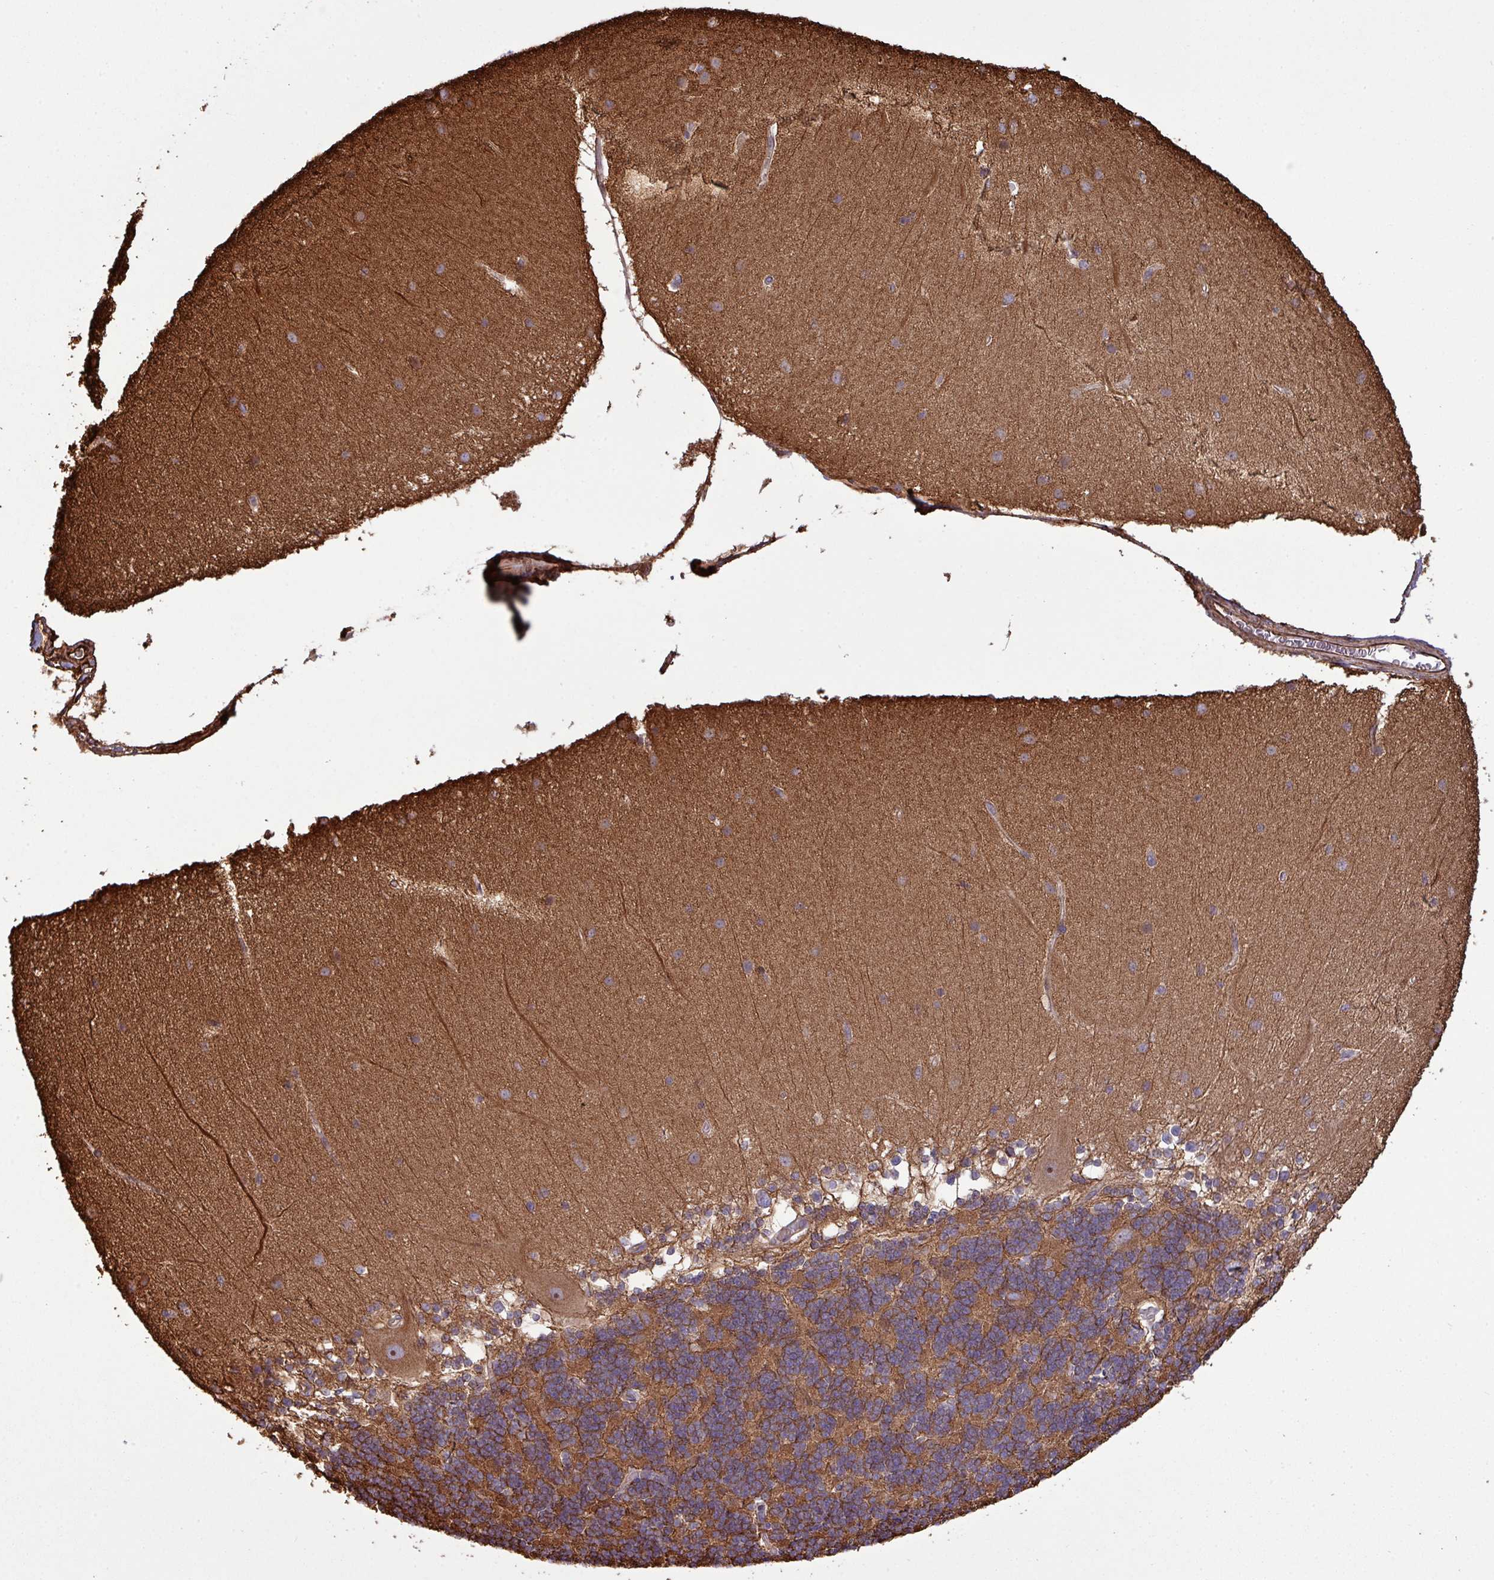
{"staining": {"intensity": "strong", "quantity": "25%-75%", "location": "cytoplasmic/membranous"}, "tissue": "cerebellum", "cell_type": "Cells in granular layer", "image_type": "normal", "snomed": [{"axis": "morphology", "description": "Normal tissue, NOS"}, {"axis": "topography", "description": "Cerebellum"}], "caption": "Immunohistochemical staining of unremarkable cerebellum exhibits strong cytoplasmic/membranous protein positivity in about 25%-75% of cells in granular layer. (DAB = brown stain, brightfield microscopy at high magnification).", "gene": "ZNF300", "patient": {"sex": "female", "age": 54}}